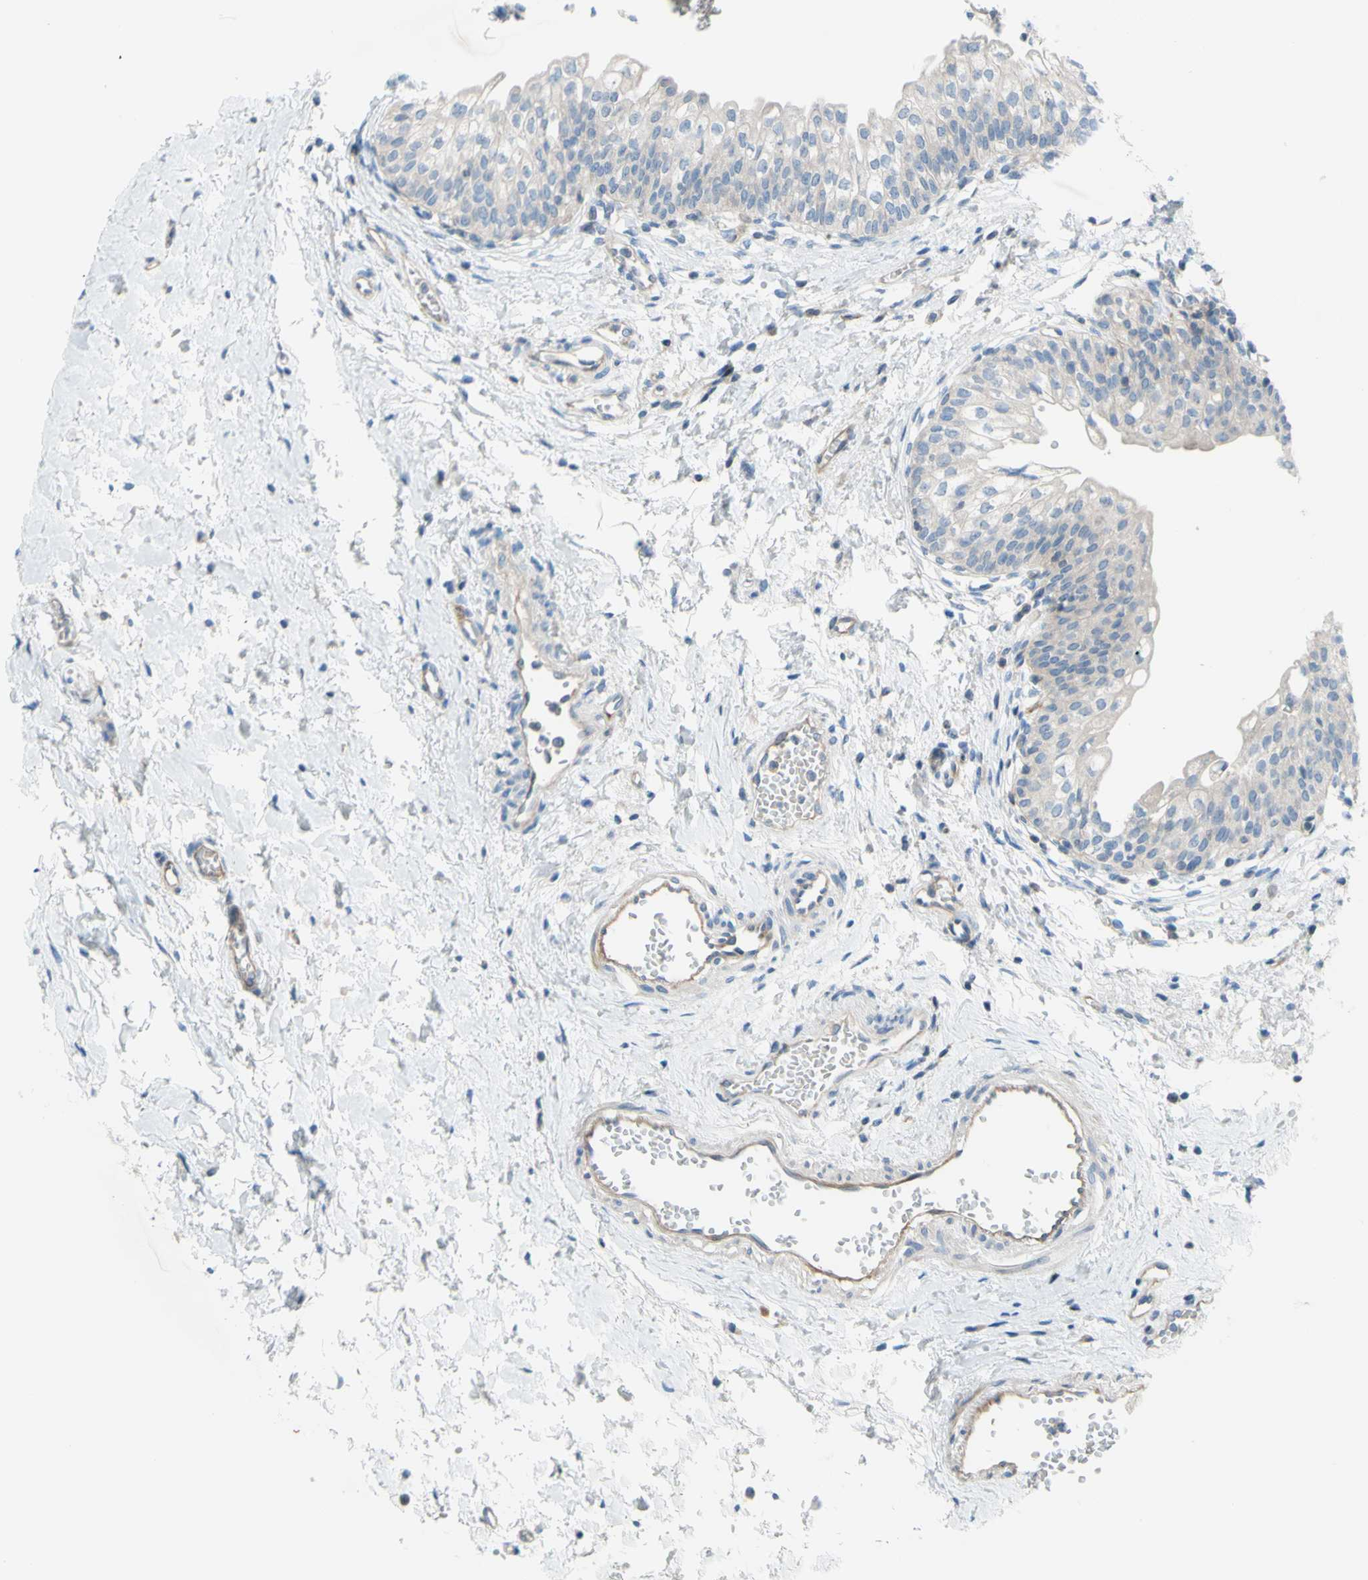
{"staining": {"intensity": "negative", "quantity": "none", "location": "none"}, "tissue": "urinary bladder", "cell_type": "Urothelial cells", "image_type": "normal", "snomed": [{"axis": "morphology", "description": "Normal tissue, NOS"}, {"axis": "topography", "description": "Urinary bladder"}], "caption": "High magnification brightfield microscopy of benign urinary bladder stained with DAB (3,3'-diaminobenzidine) (brown) and counterstained with hematoxylin (blue): urothelial cells show no significant positivity. (DAB (3,3'-diaminobenzidine) immunohistochemistry (IHC), high magnification).", "gene": "PAK2", "patient": {"sex": "male", "age": 55}}